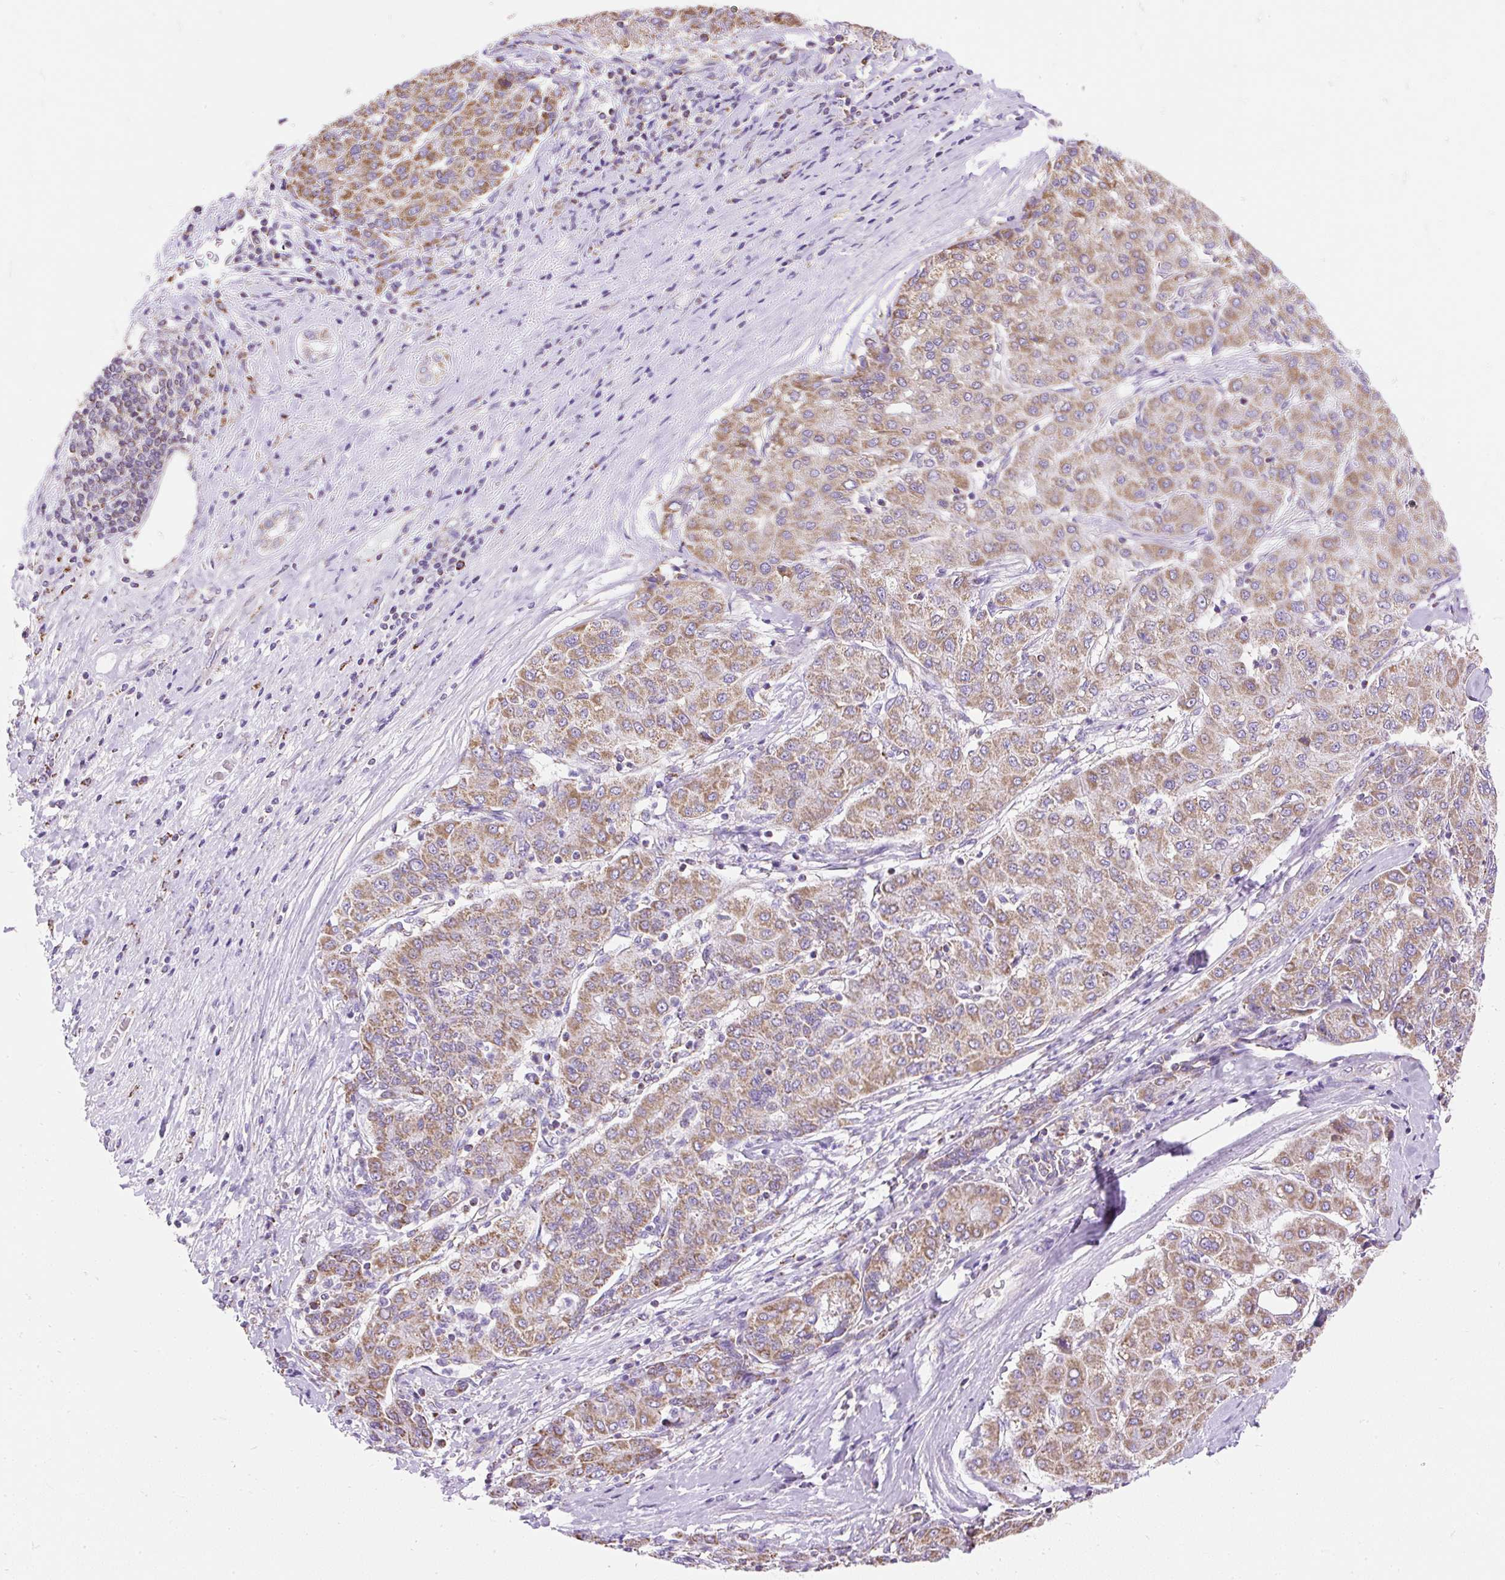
{"staining": {"intensity": "moderate", "quantity": ">75%", "location": "cytoplasmic/membranous"}, "tissue": "liver cancer", "cell_type": "Tumor cells", "image_type": "cancer", "snomed": [{"axis": "morphology", "description": "Carcinoma, Hepatocellular, NOS"}, {"axis": "topography", "description": "Liver"}], "caption": "Immunohistochemistry (IHC) (DAB) staining of hepatocellular carcinoma (liver) shows moderate cytoplasmic/membranous protein expression in about >75% of tumor cells.", "gene": "DAAM2", "patient": {"sex": "male", "age": 65}}